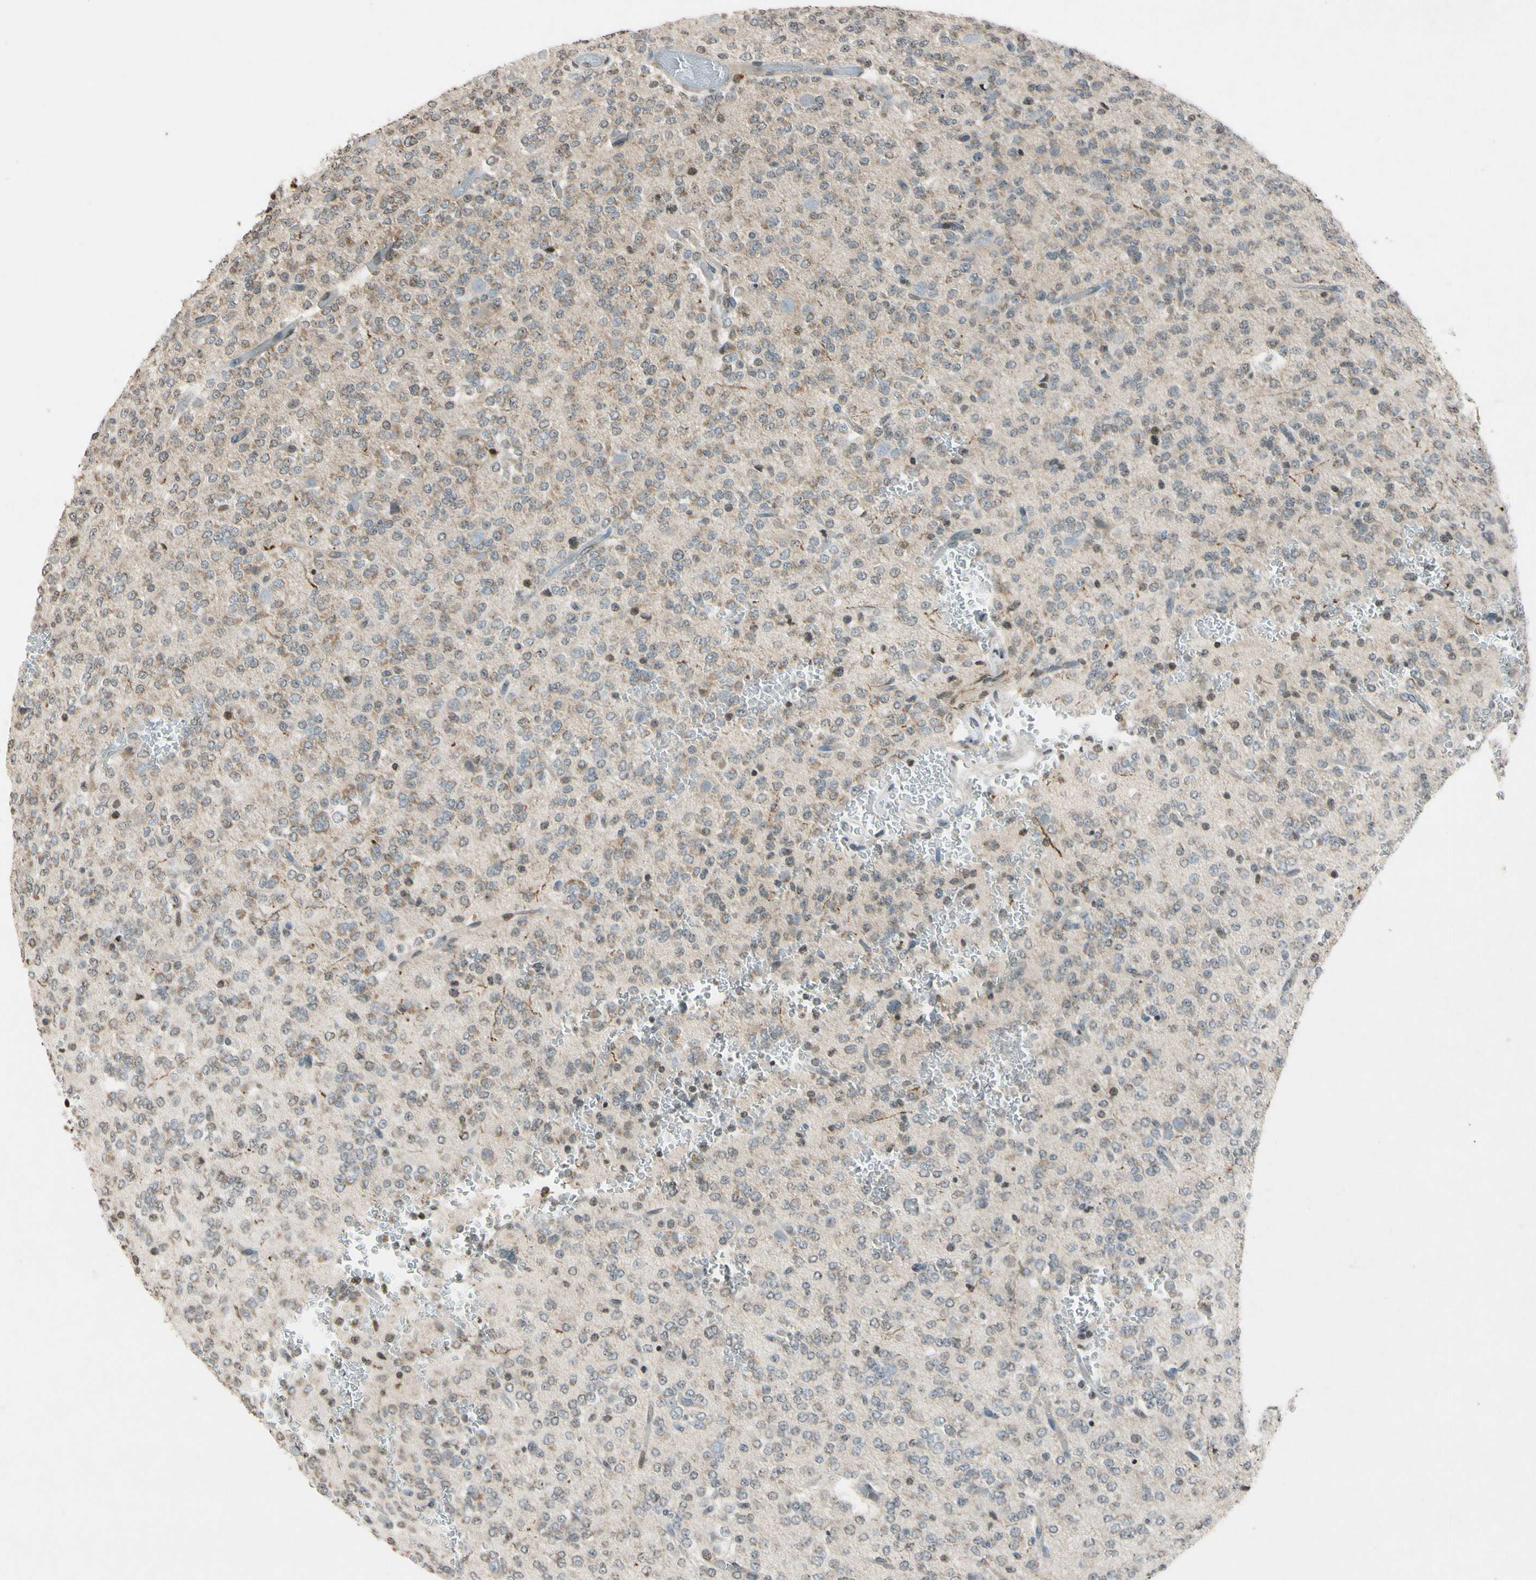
{"staining": {"intensity": "weak", "quantity": ">75%", "location": "cytoplasmic/membranous"}, "tissue": "glioma", "cell_type": "Tumor cells", "image_type": "cancer", "snomed": [{"axis": "morphology", "description": "Glioma, malignant, Low grade"}, {"axis": "topography", "description": "Brain"}], "caption": "Immunohistochemical staining of human glioma reveals low levels of weak cytoplasmic/membranous protein staining in approximately >75% of tumor cells.", "gene": "CLDN11", "patient": {"sex": "male", "age": 38}}